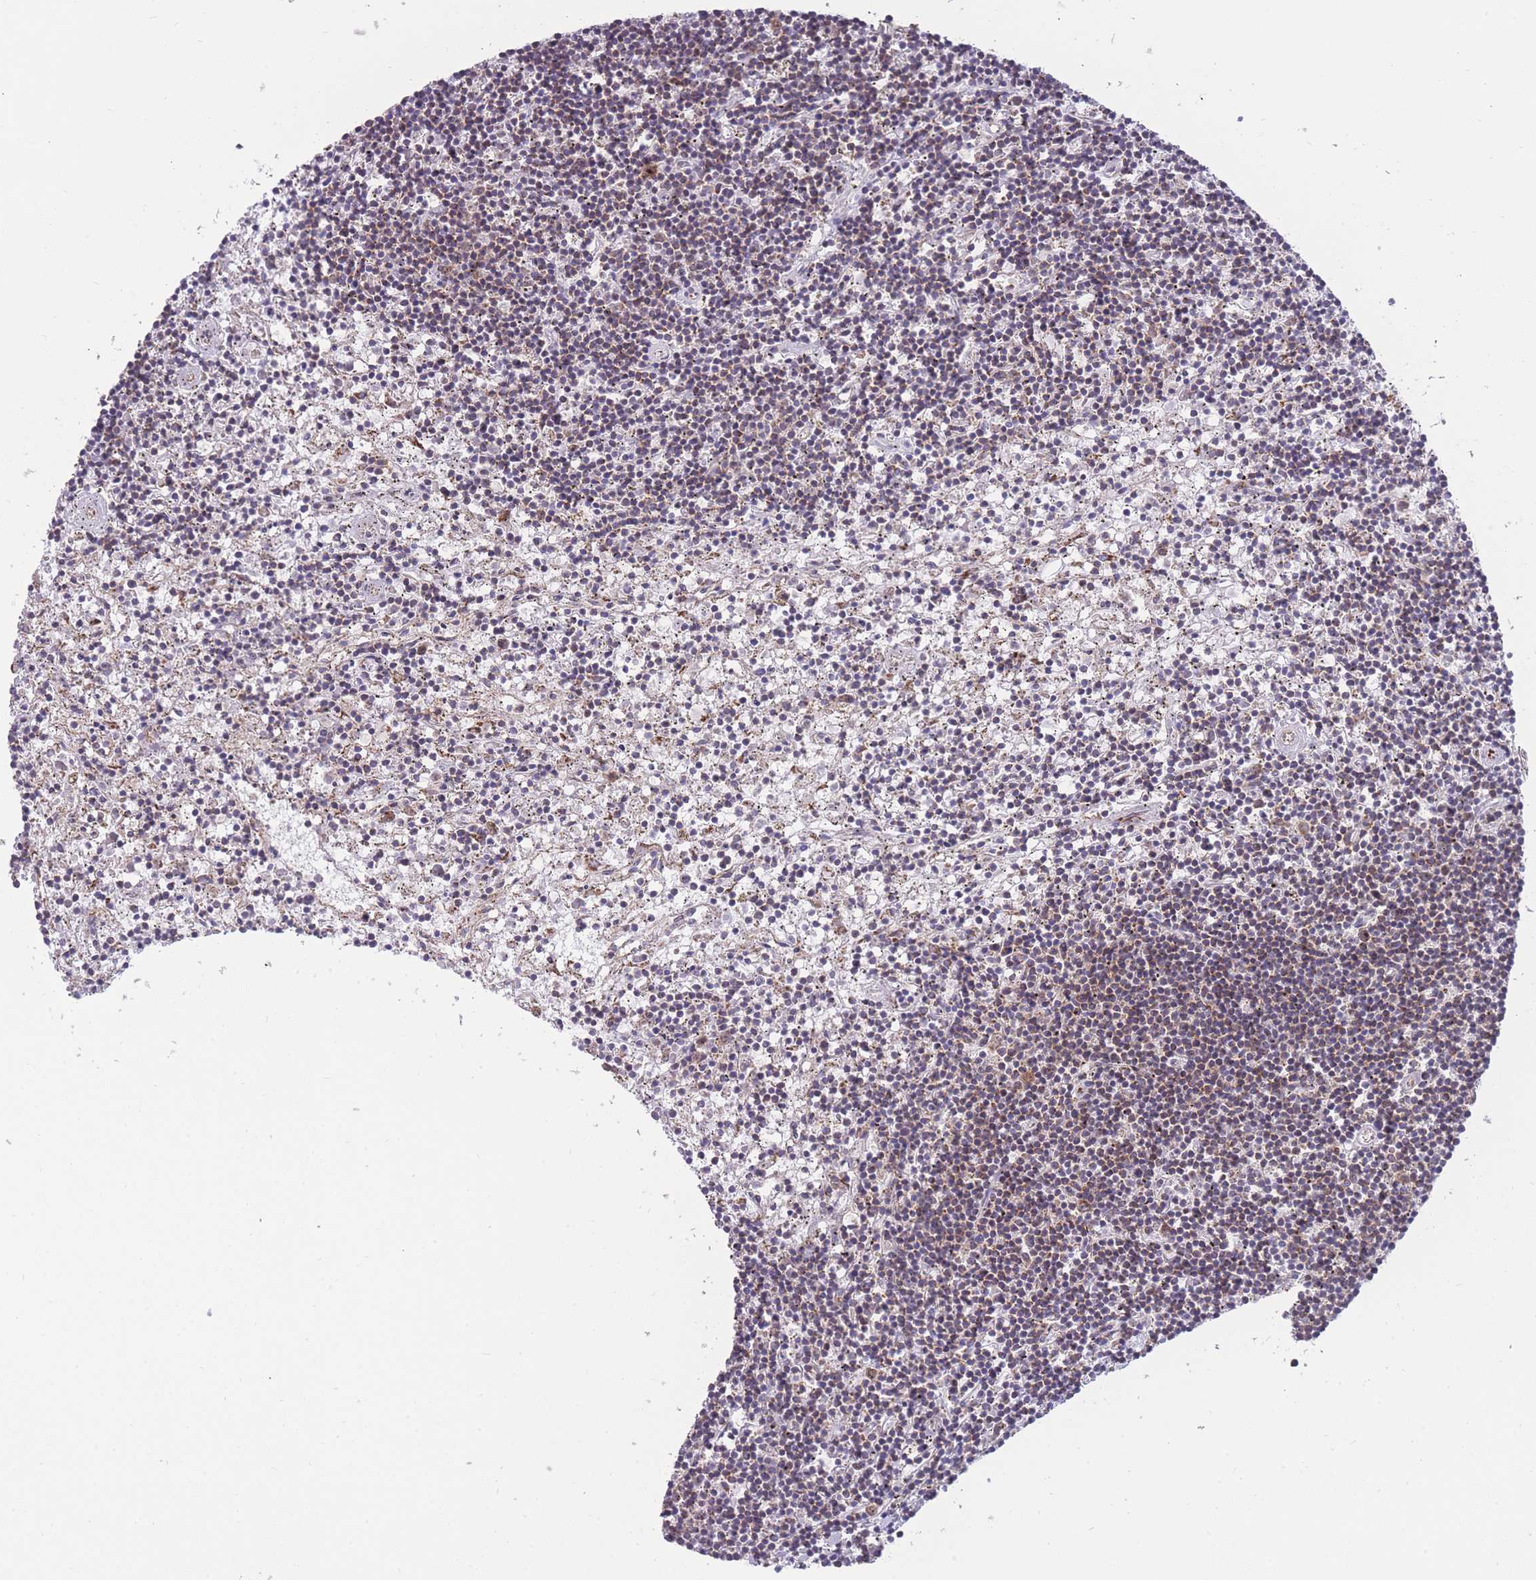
{"staining": {"intensity": "weak", "quantity": "25%-75%", "location": "cytoplasmic/membranous"}, "tissue": "lymphoma", "cell_type": "Tumor cells", "image_type": "cancer", "snomed": [{"axis": "morphology", "description": "Malignant lymphoma, non-Hodgkin's type, Low grade"}, {"axis": "topography", "description": "Spleen"}], "caption": "Weak cytoplasmic/membranous positivity for a protein is identified in about 25%-75% of tumor cells of lymphoma using immunohistochemistry.", "gene": "MCIDAS", "patient": {"sex": "male", "age": 76}}